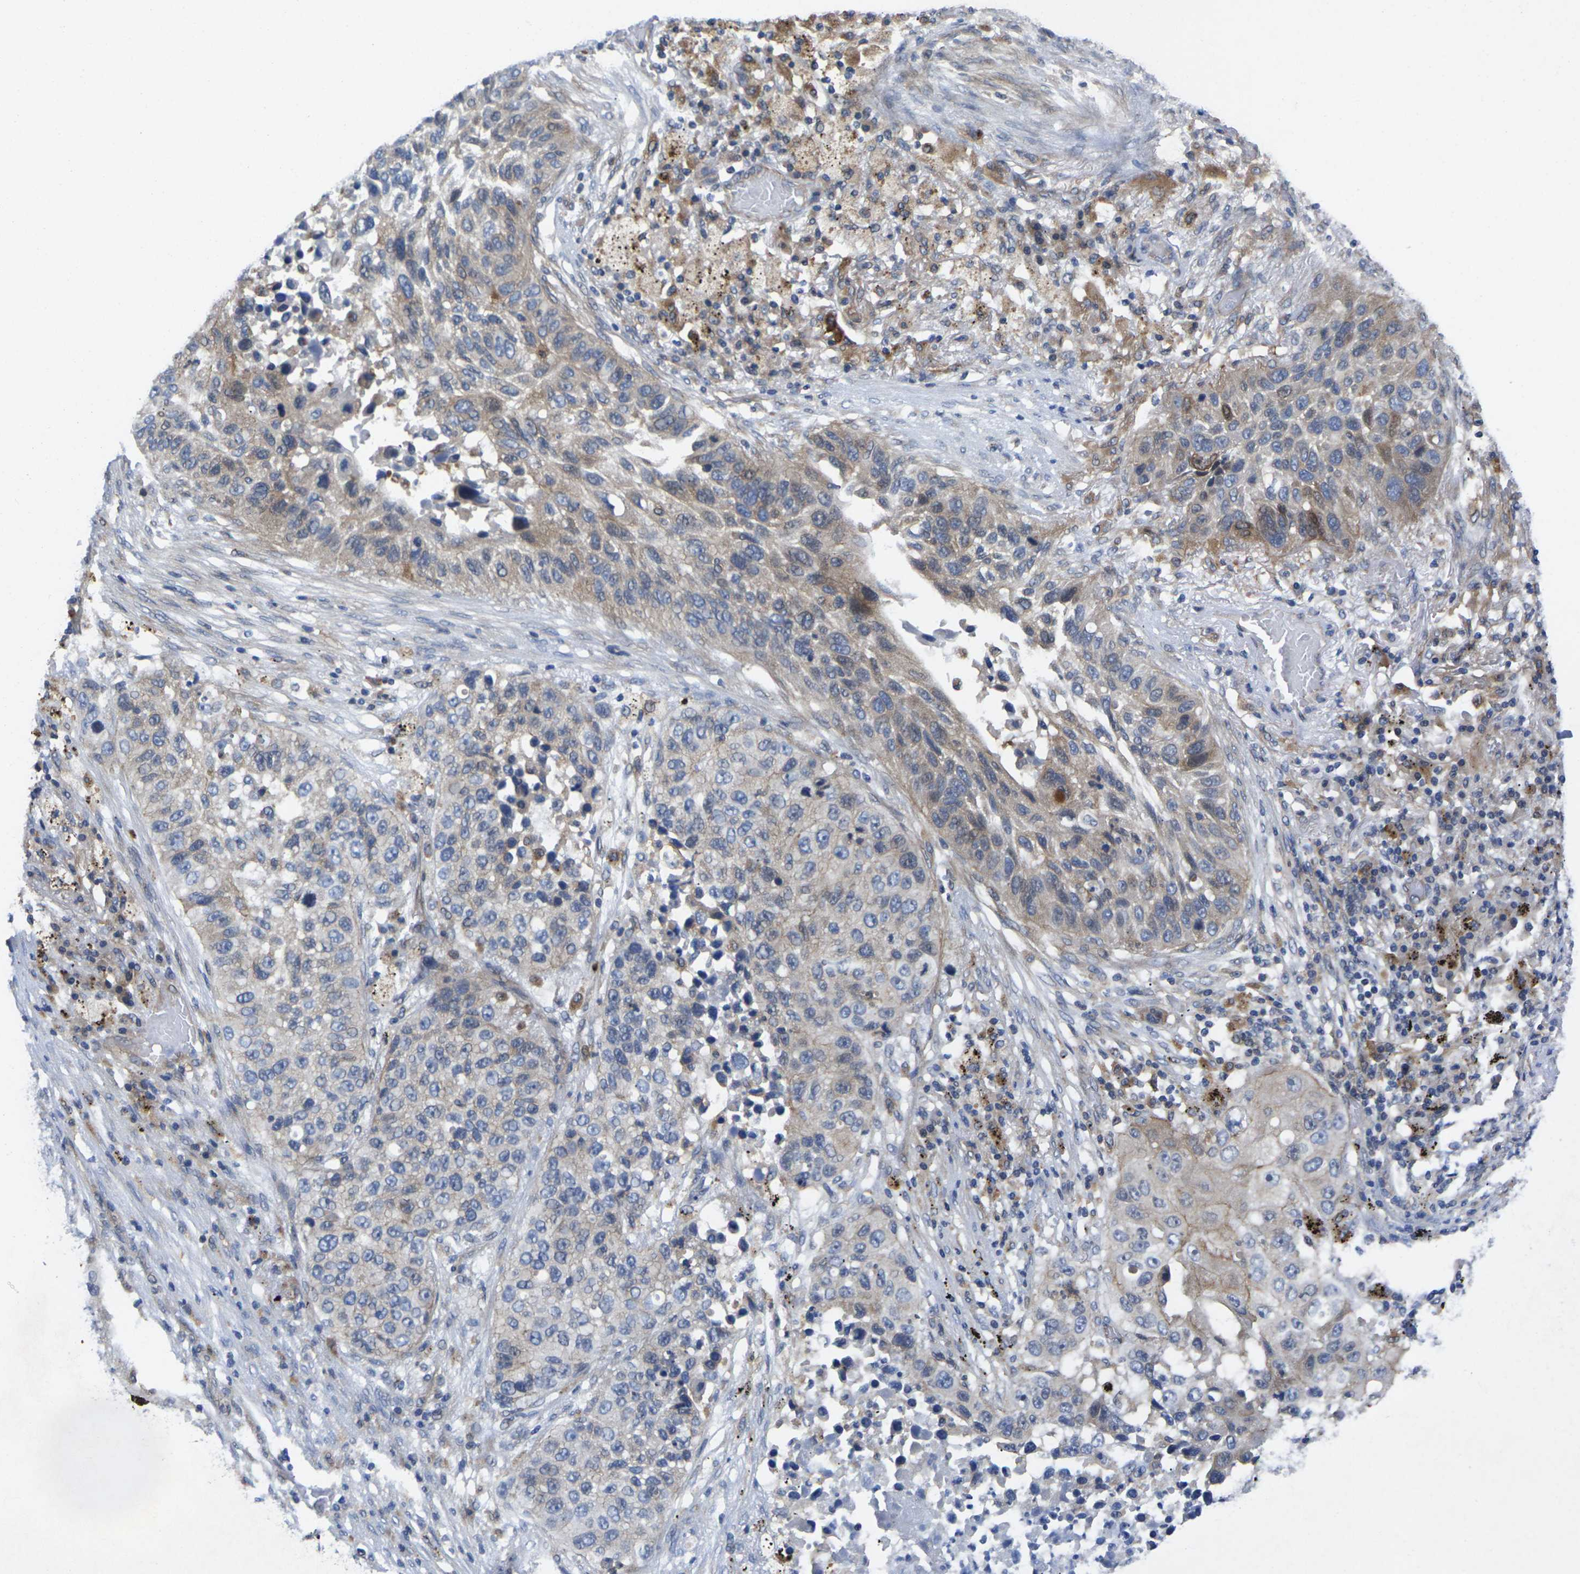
{"staining": {"intensity": "weak", "quantity": "25%-75%", "location": "cytoplasmic/membranous"}, "tissue": "lung cancer", "cell_type": "Tumor cells", "image_type": "cancer", "snomed": [{"axis": "morphology", "description": "Squamous cell carcinoma, NOS"}, {"axis": "topography", "description": "Lung"}], "caption": "Immunohistochemical staining of squamous cell carcinoma (lung) exhibits low levels of weak cytoplasmic/membranous staining in about 25%-75% of tumor cells.", "gene": "SCNN1A", "patient": {"sex": "male", "age": 57}}